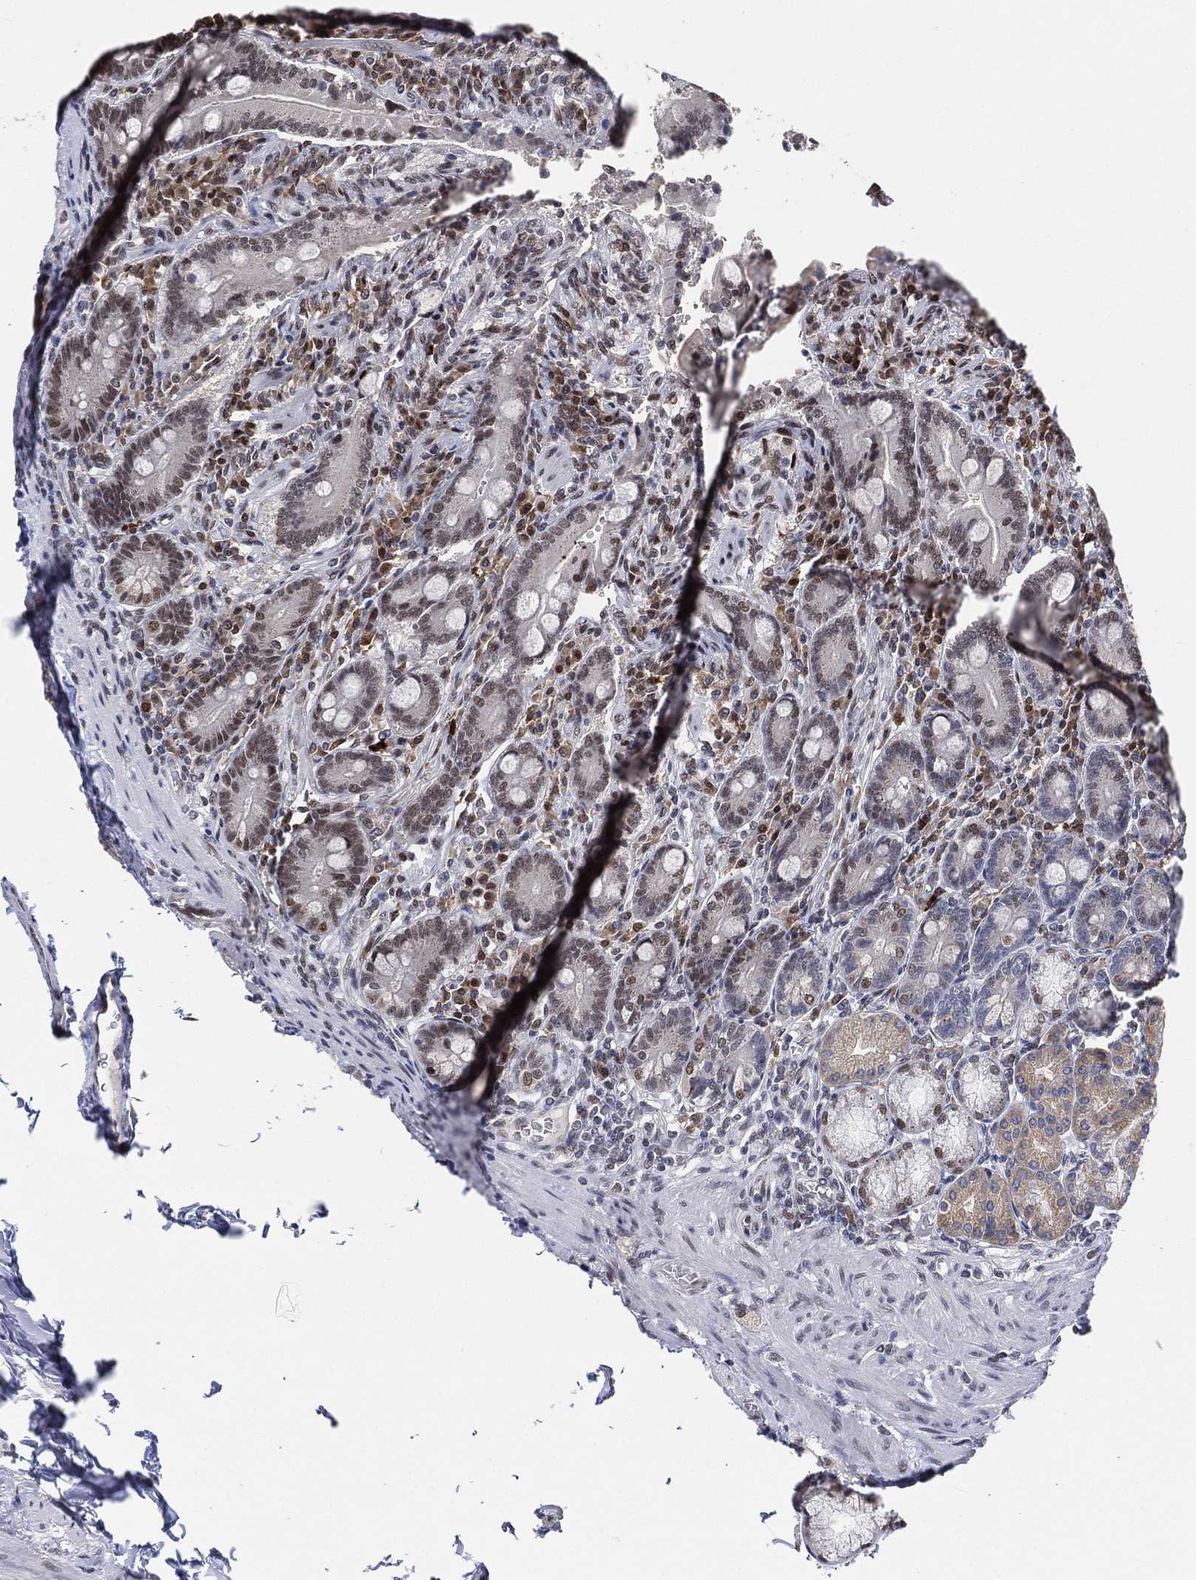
{"staining": {"intensity": "moderate", "quantity": "<25%", "location": "nuclear"}, "tissue": "duodenum", "cell_type": "Glandular cells", "image_type": "normal", "snomed": [{"axis": "morphology", "description": "Normal tissue, NOS"}, {"axis": "topography", "description": "Duodenum"}], "caption": "Approximately <25% of glandular cells in normal duodenum exhibit moderate nuclear protein expression as visualized by brown immunohistochemical staining.", "gene": "YLPM1", "patient": {"sex": "female", "age": 62}}